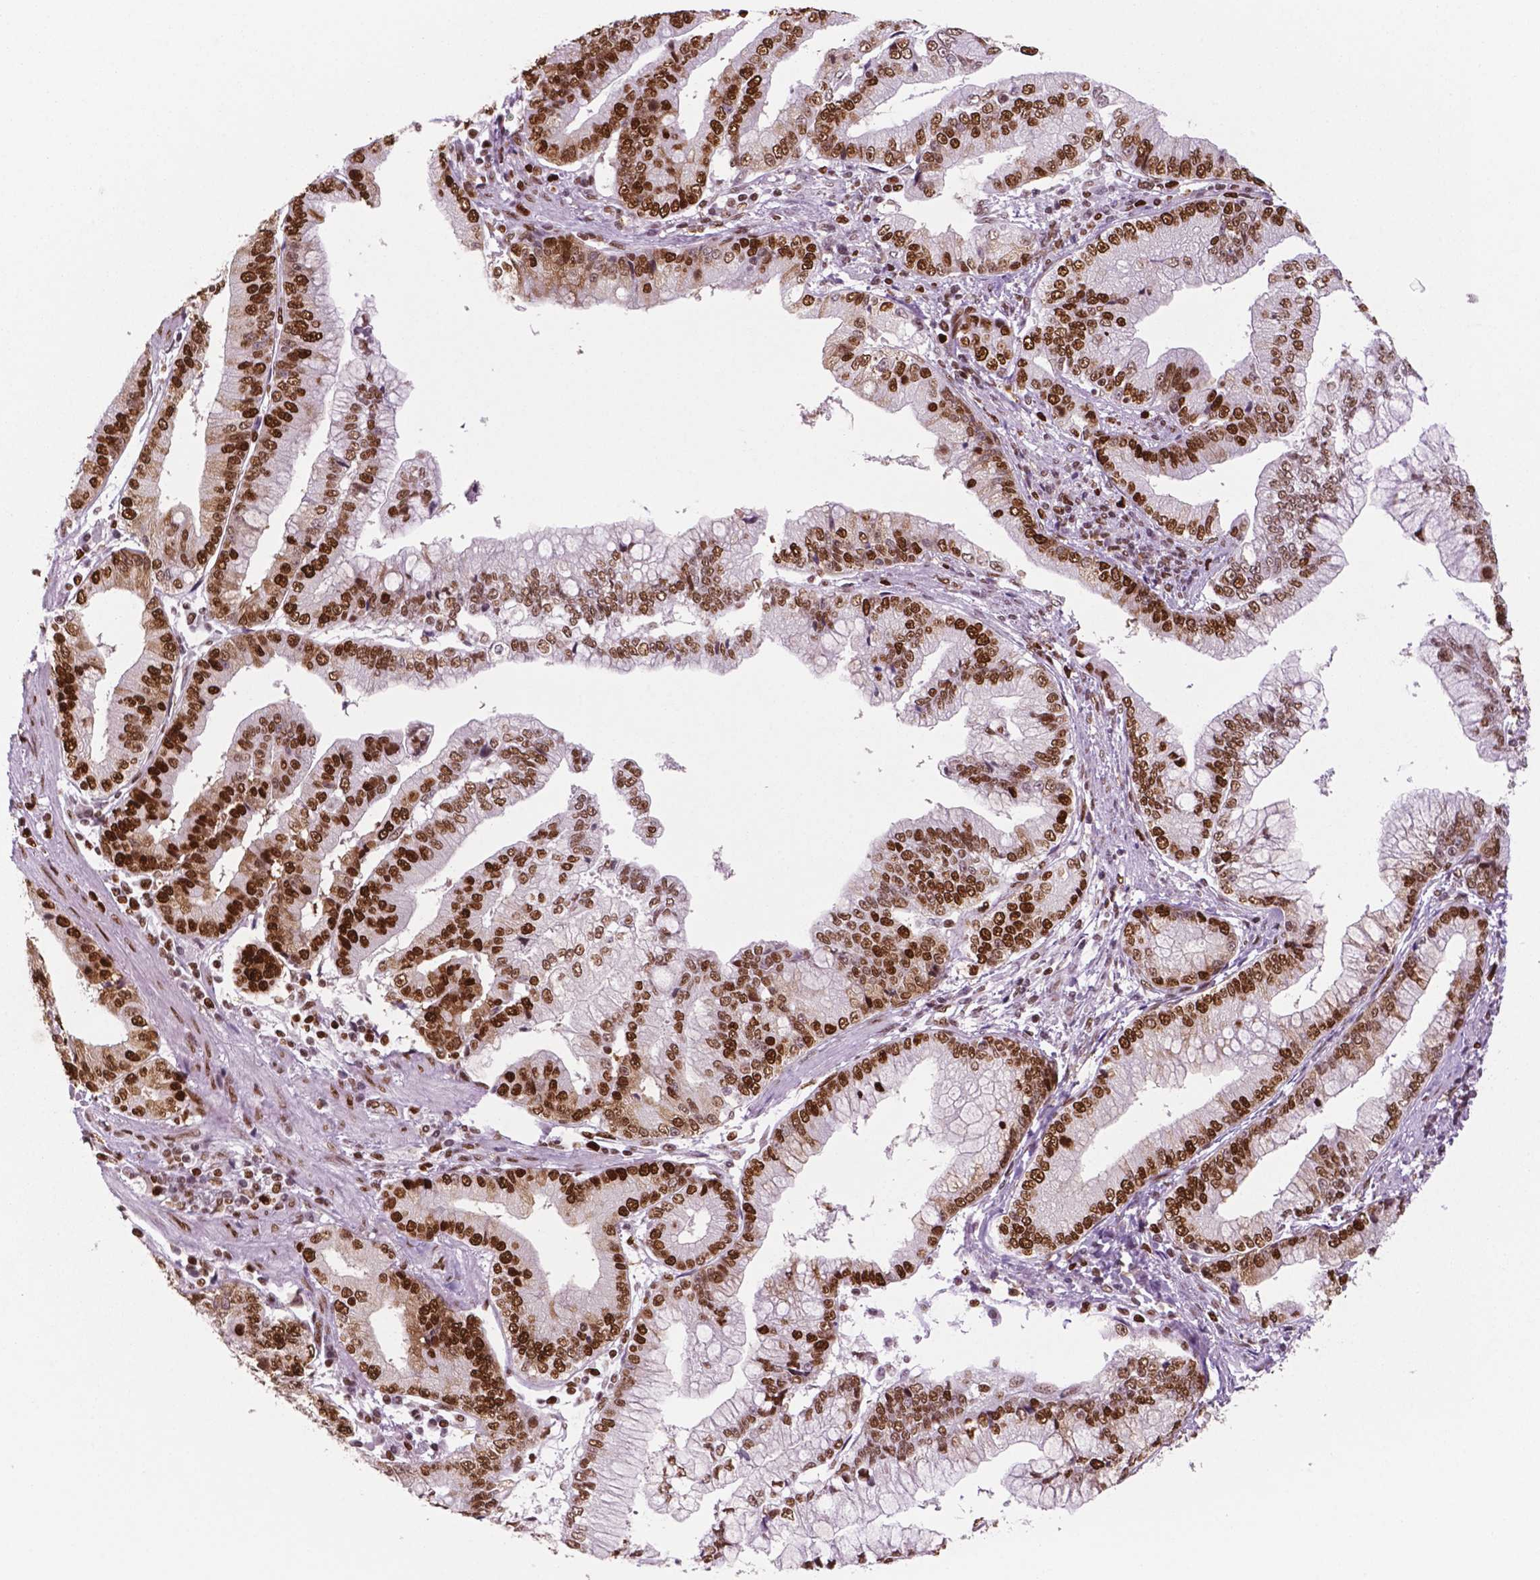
{"staining": {"intensity": "strong", "quantity": ">75%", "location": "nuclear"}, "tissue": "stomach cancer", "cell_type": "Tumor cells", "image_type": "cancer", "snomed": [{"axis": "morphology", "description": "Adenocarcinoma, NOS"}, {"axis": "topography", "description": "Stomach, upper"}], "caption": "Immunohistochemical staining of stomach cancer reveals high levels of strong nuclear protein staining in approximately >75% of tumor cells.", "gene": "MSH6", "patient": {"sex": "female", "age": 74}}